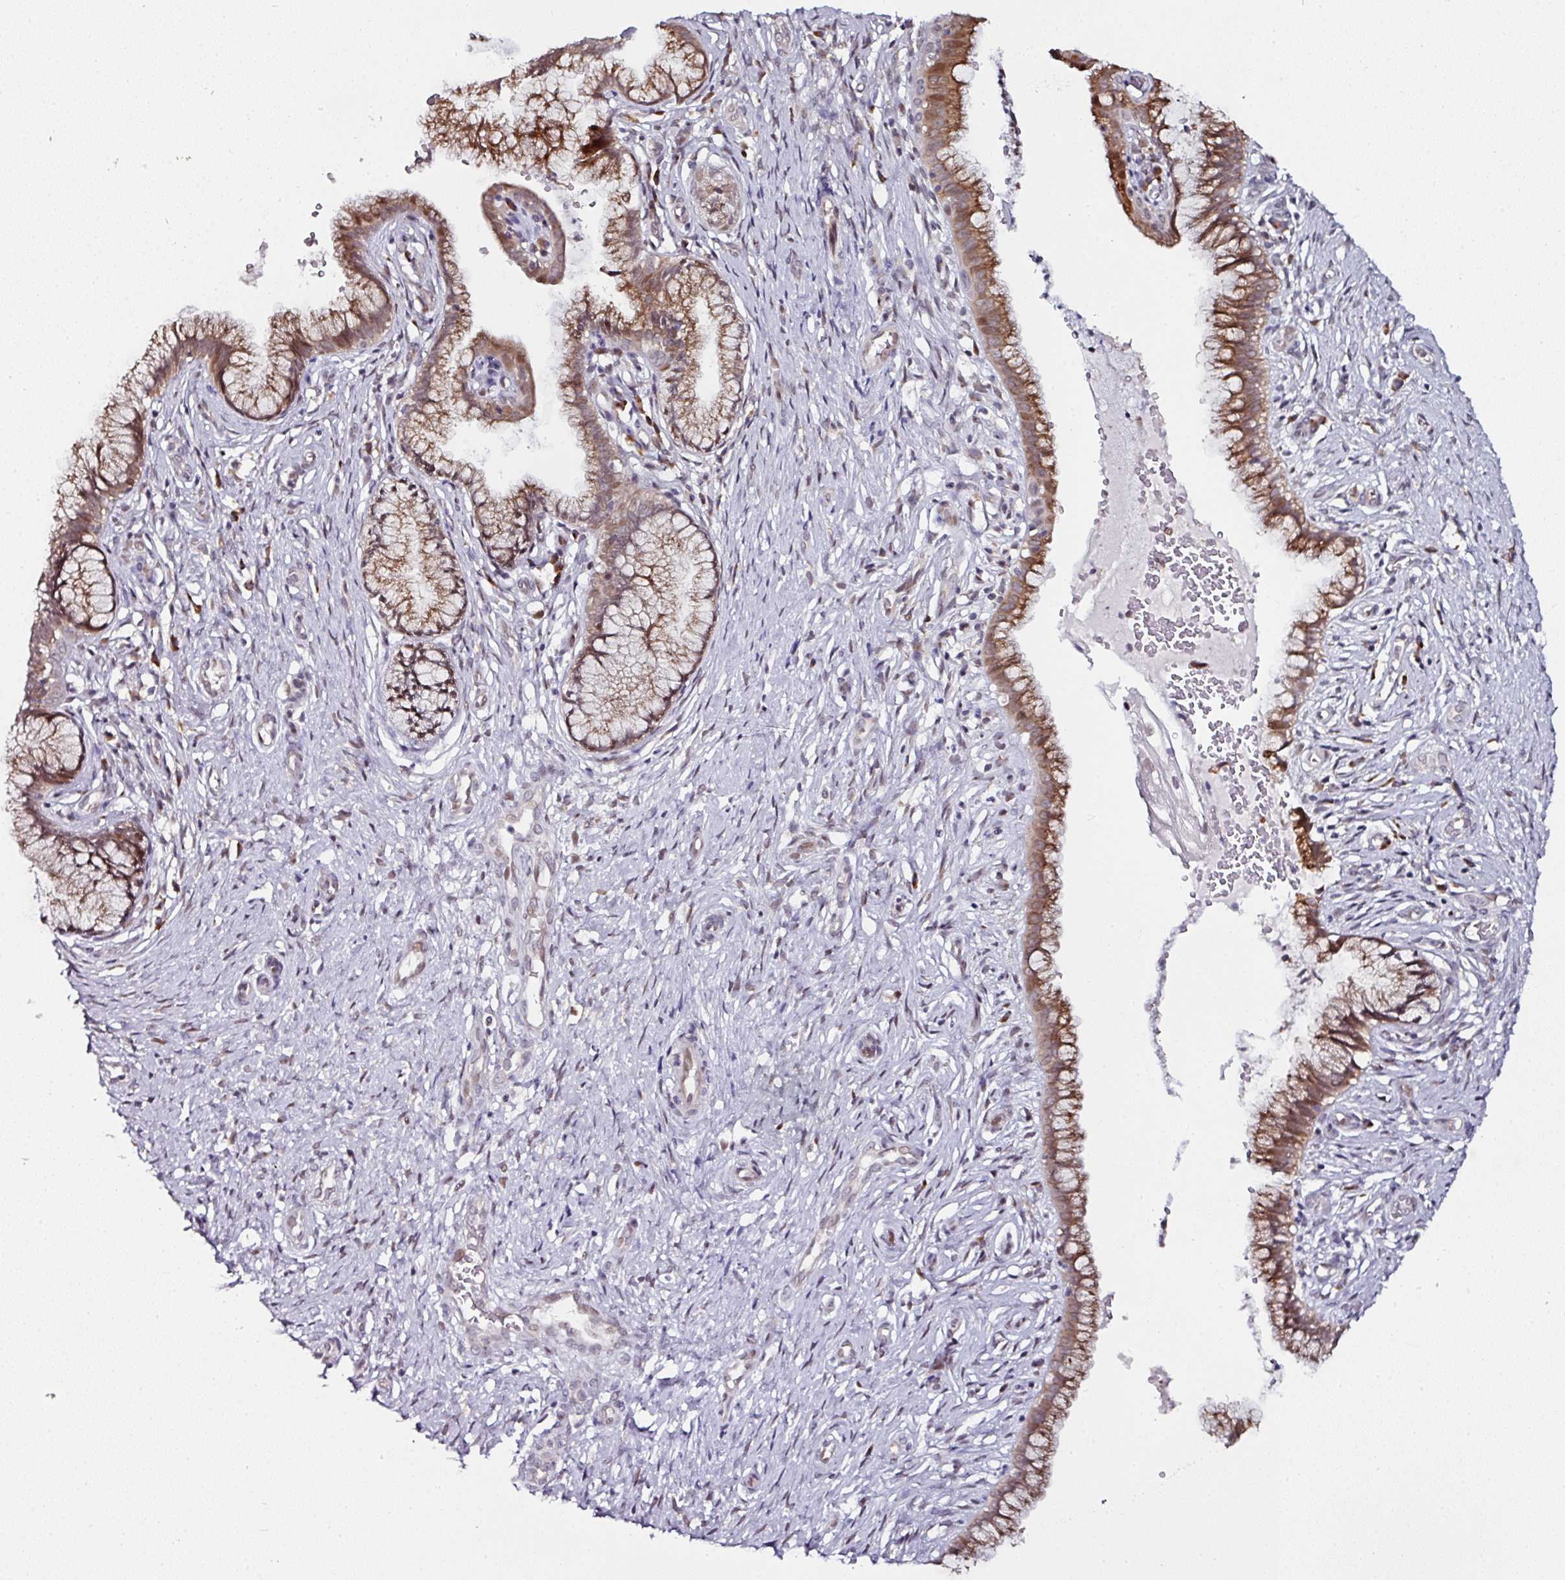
{"staining": {"intensity": "moderate", "quantity": ">75%", "location": "cytoplasmic/membranous"}, "tissue": "cervix", "cell_type": "Glandular cells", "image_type": "normal", "snomed": [{"axis": "morphology", "description": "Normal tissue, NOS"}, {"axis": "topography", "description": "Cervix"}], "caption": "Glandular cells exhibit medium levels of moderate cytoplasmic/membranous expression in about >75% of cells in unremarkable cervix. (DAB (3,3'-diaminobenzidine) IHC with brightfield microscopy, high magnification).", "gene": "APOLD1", "patient": {"sex": "female", "age": 36}}